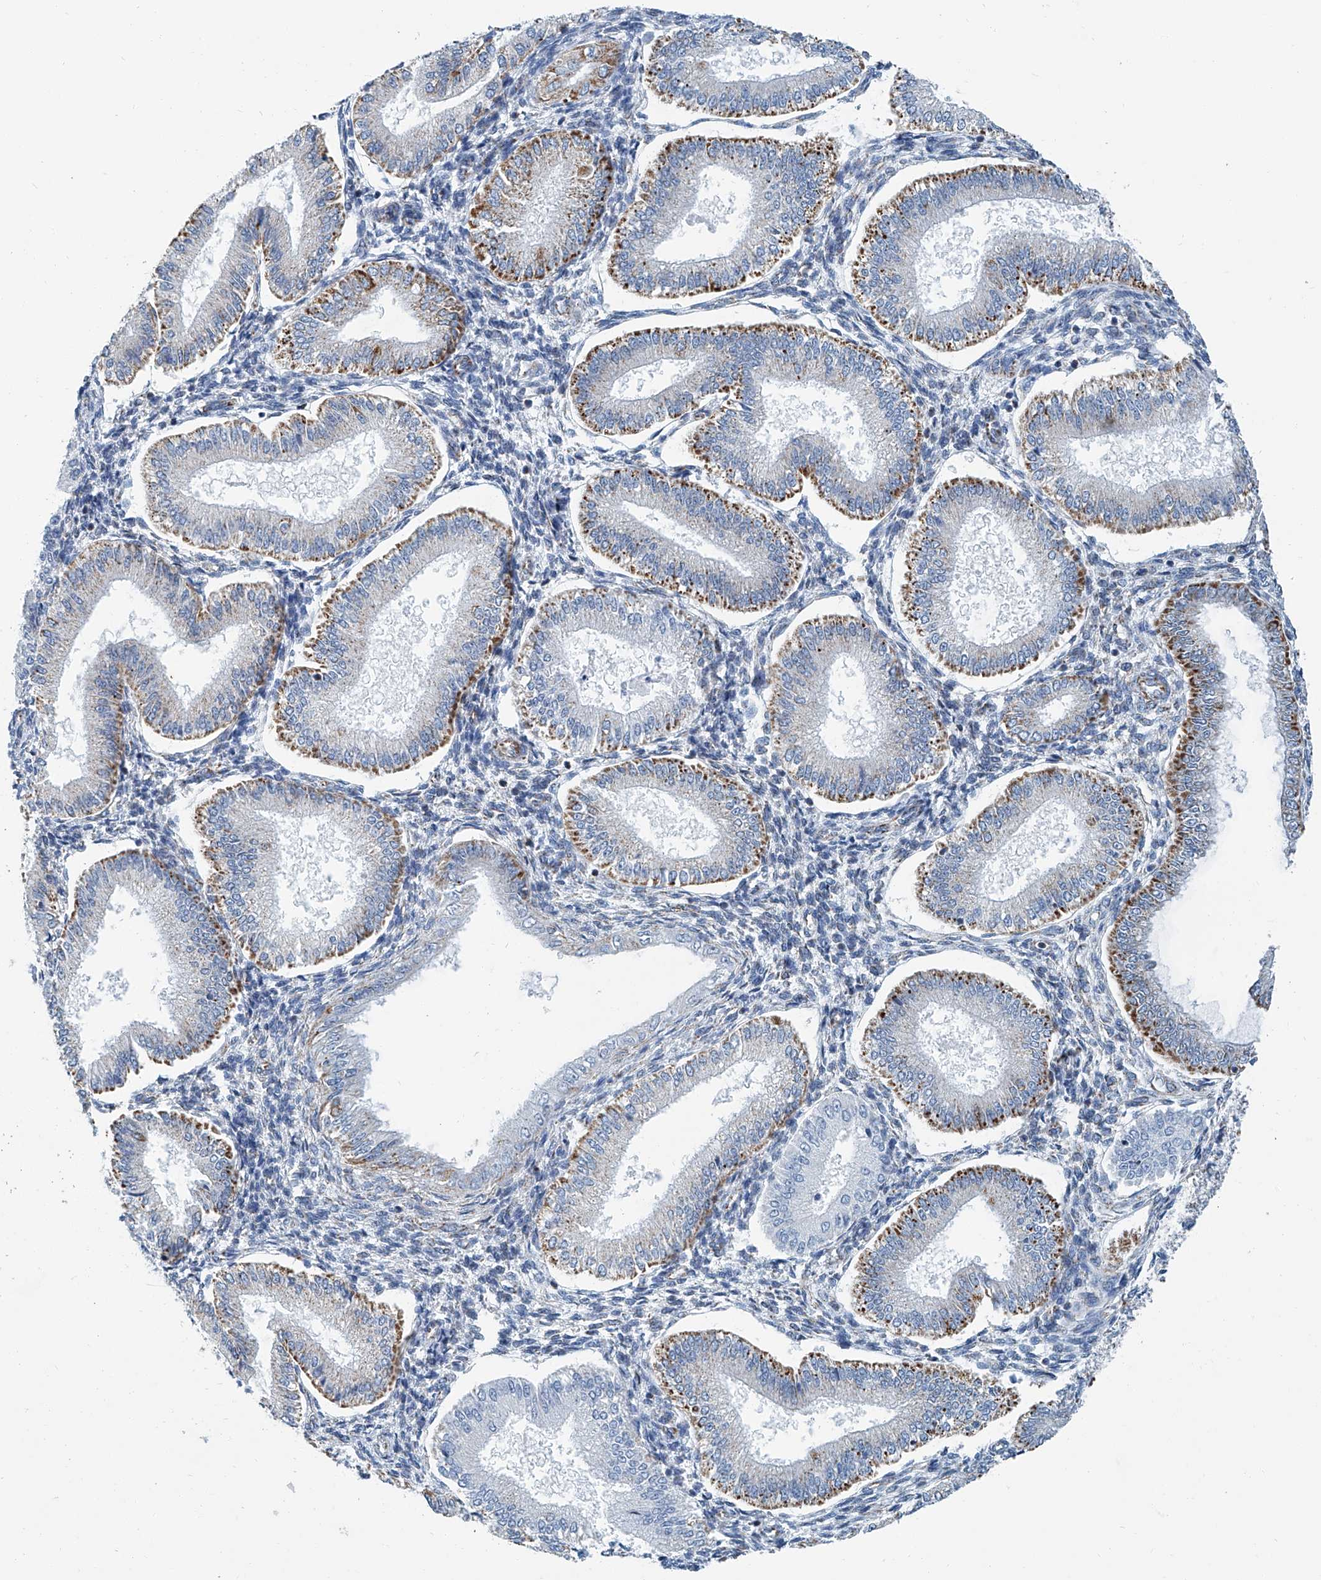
{"staining": {"intensity": "negative", "quantity": "none", "location": "none"}, "tissue": "endometrium", "cell_type": "Cells in endometrial stroma", "image_type": "normal", "snomed": [{"axis": "morphology", "description": "Normal tissue, NOS"}, {"axis": "topography", "description": "Endometrium"}], "caption": "This is an IHC histopathology image of unremarkable endometrium. There is no staining in cells in endometrial stroma.", "gene": "MT", "patient": {"sex": "female", "age": 39}}